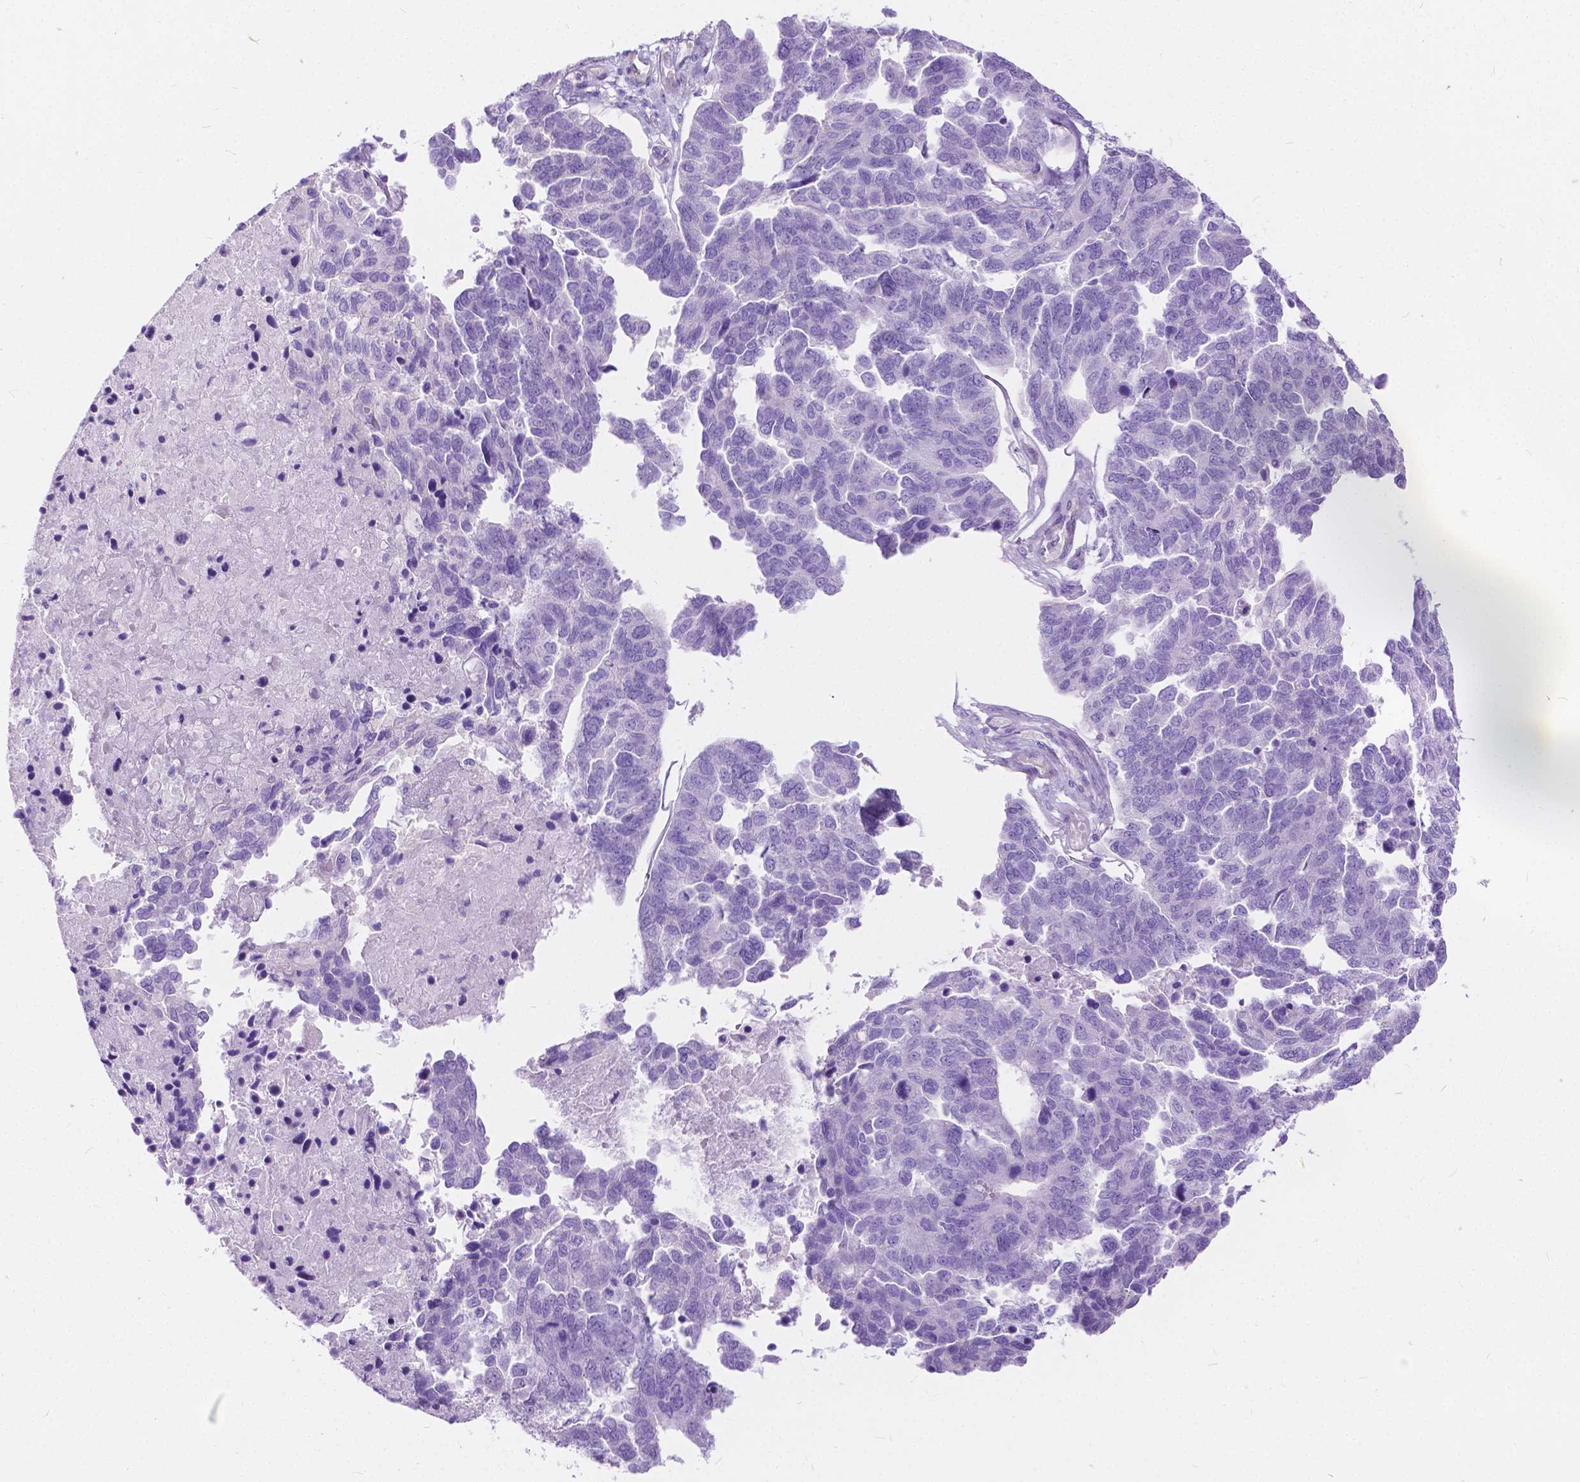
{"staining": {"intensity": "negative", "quantity": "none", "location": "none"}, "tissue": "ovarian cancer", "cell_type": "Tumor cells", "image_type": "cancer", "snomed": [{"axis": "morphology", "description": "Cystadenocarcinoma, serous, NOS"}, {"axis": "topography", "description": "Ovary"}], "caption": "Tumor cells are negative for brown protein staining in ovarian cancer (serous cystadenocarcinoma).", "gene": "CHRM1", "patient": {"sex": "female", "age": 64}}